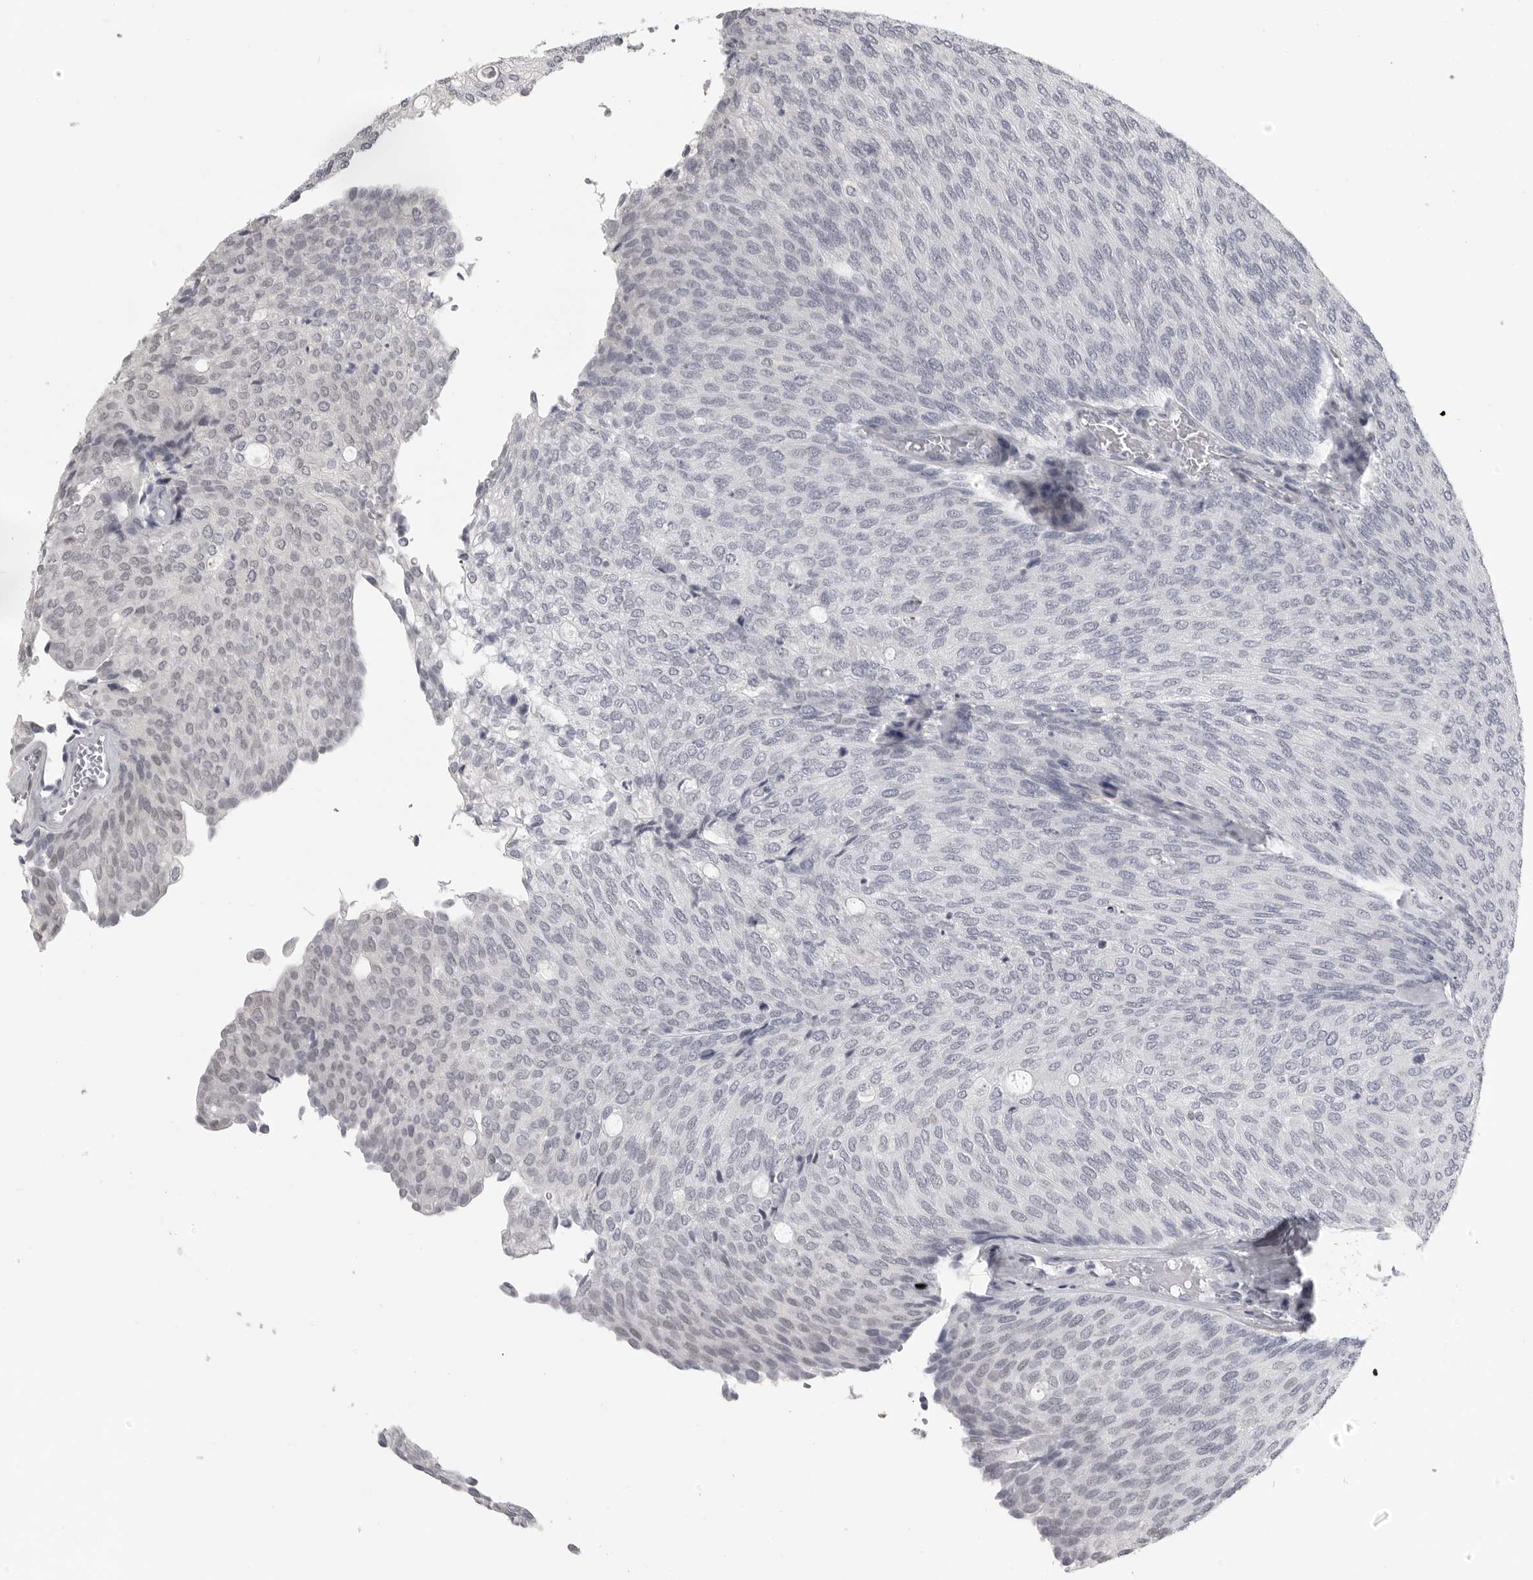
{"staining": {"intensity": "negative", "quantity": "none", "location": "none"}, "tissue": "urothelial cancer", "cell_type": "Tumor cells", "image_type": "cancer", "snomed": [{"axis": "morphology", "description": "Urothelial carcinoma, Low grade"}, {"axis": "topography", "description": "Urinary bladder"}], "caption": "Photomicrograph shows no protein expression in tumor cells of urothelial carcinoma (low-grade) tissue.", "gene": "UROD", "patient": {"sex": "female", "age": 79}}